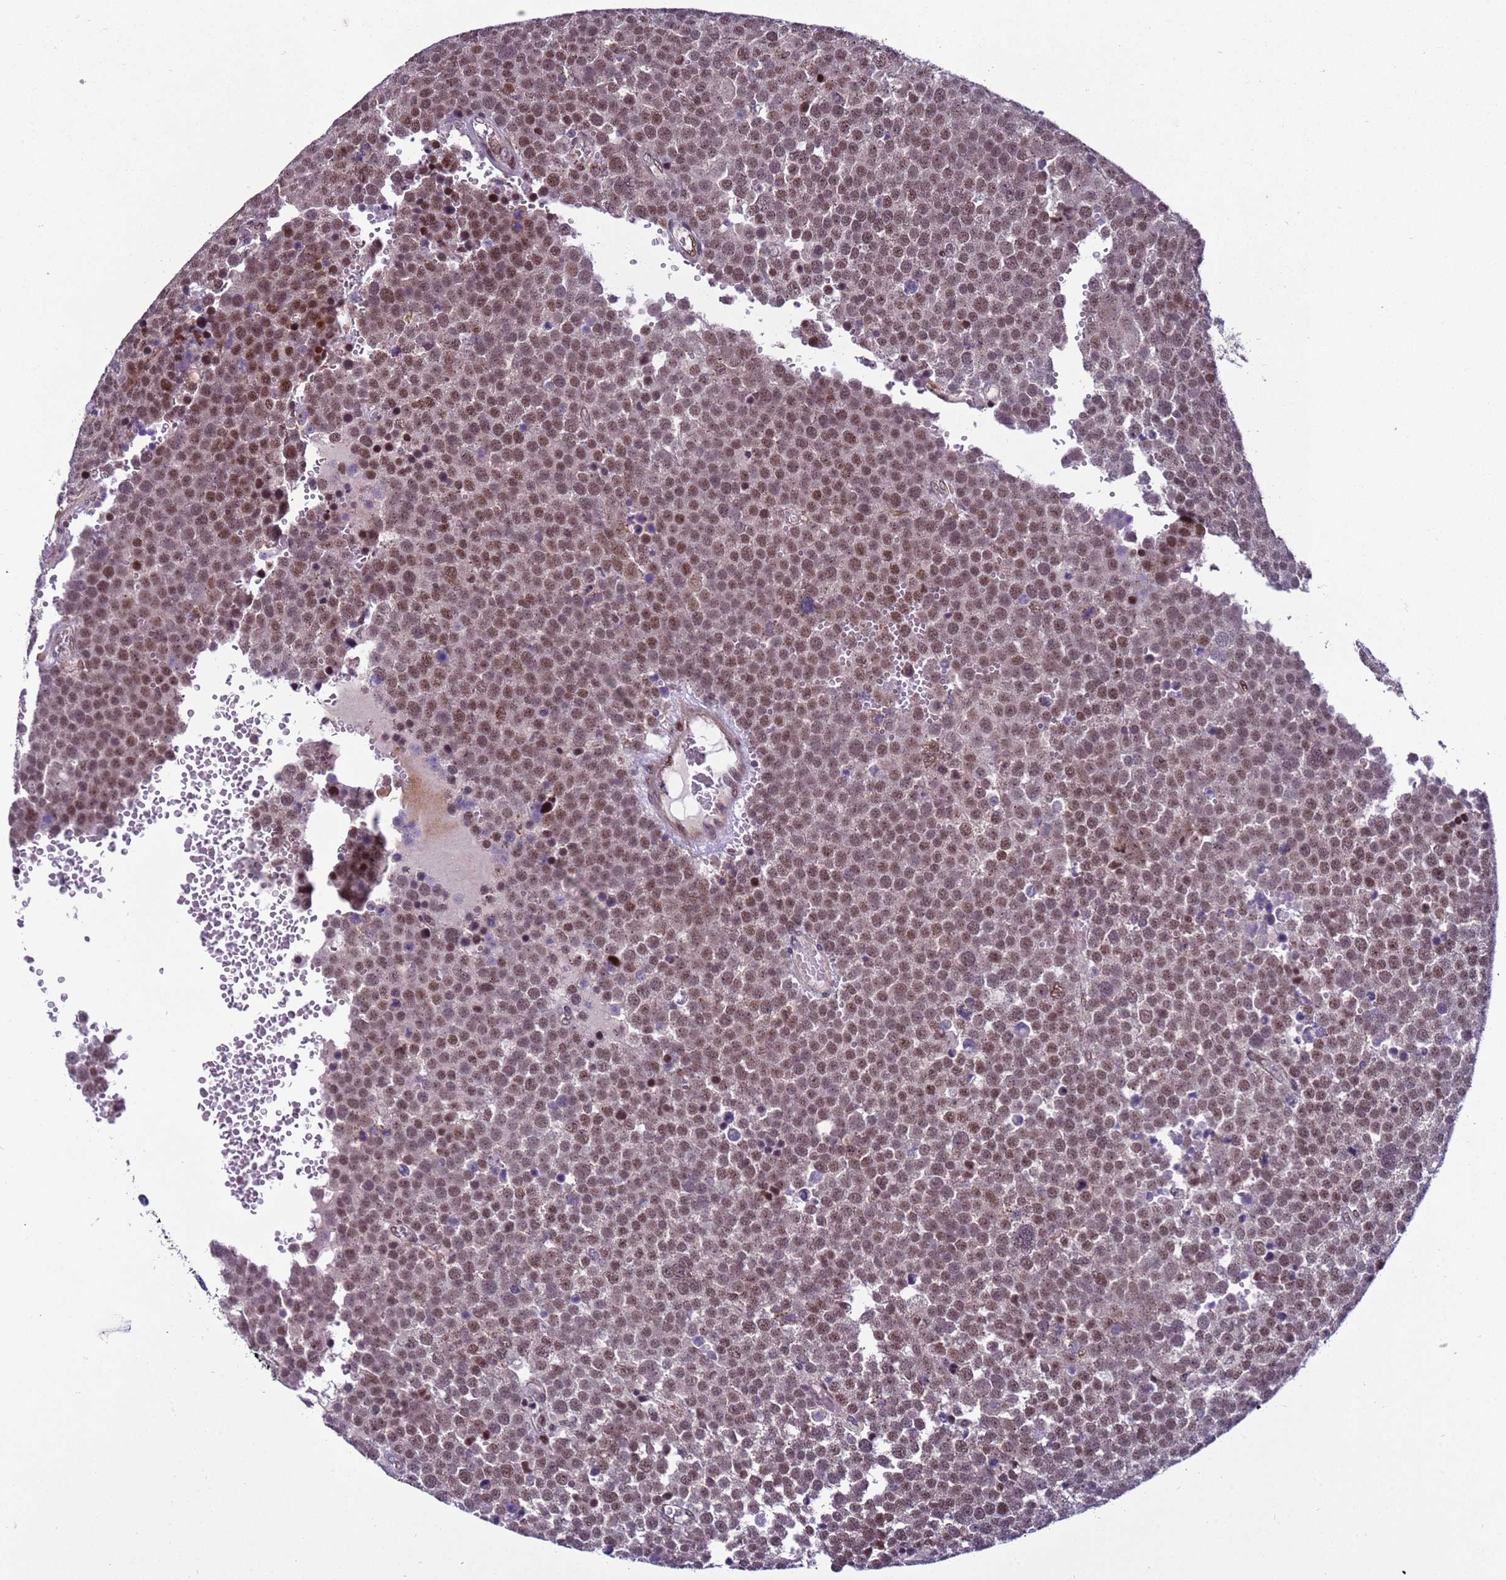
{"staining": {"intensity": "moderate", "quantity": ">75%", "location": "nuclear"}, "tissue": "testis cancer", "cell_type": "Tumor cells", "image_type": "cancer", "snomed": [{"axis": "morphology", "description": "Seminoma, NOS"}, {"axis": "topography", "description": "Testis"}], "caption": "Human testis seminoma stained with a protein marker shows moderate staining in tumor cells.", "gene": "SHC3", "patient": {"sex": "male", "age": 71}}